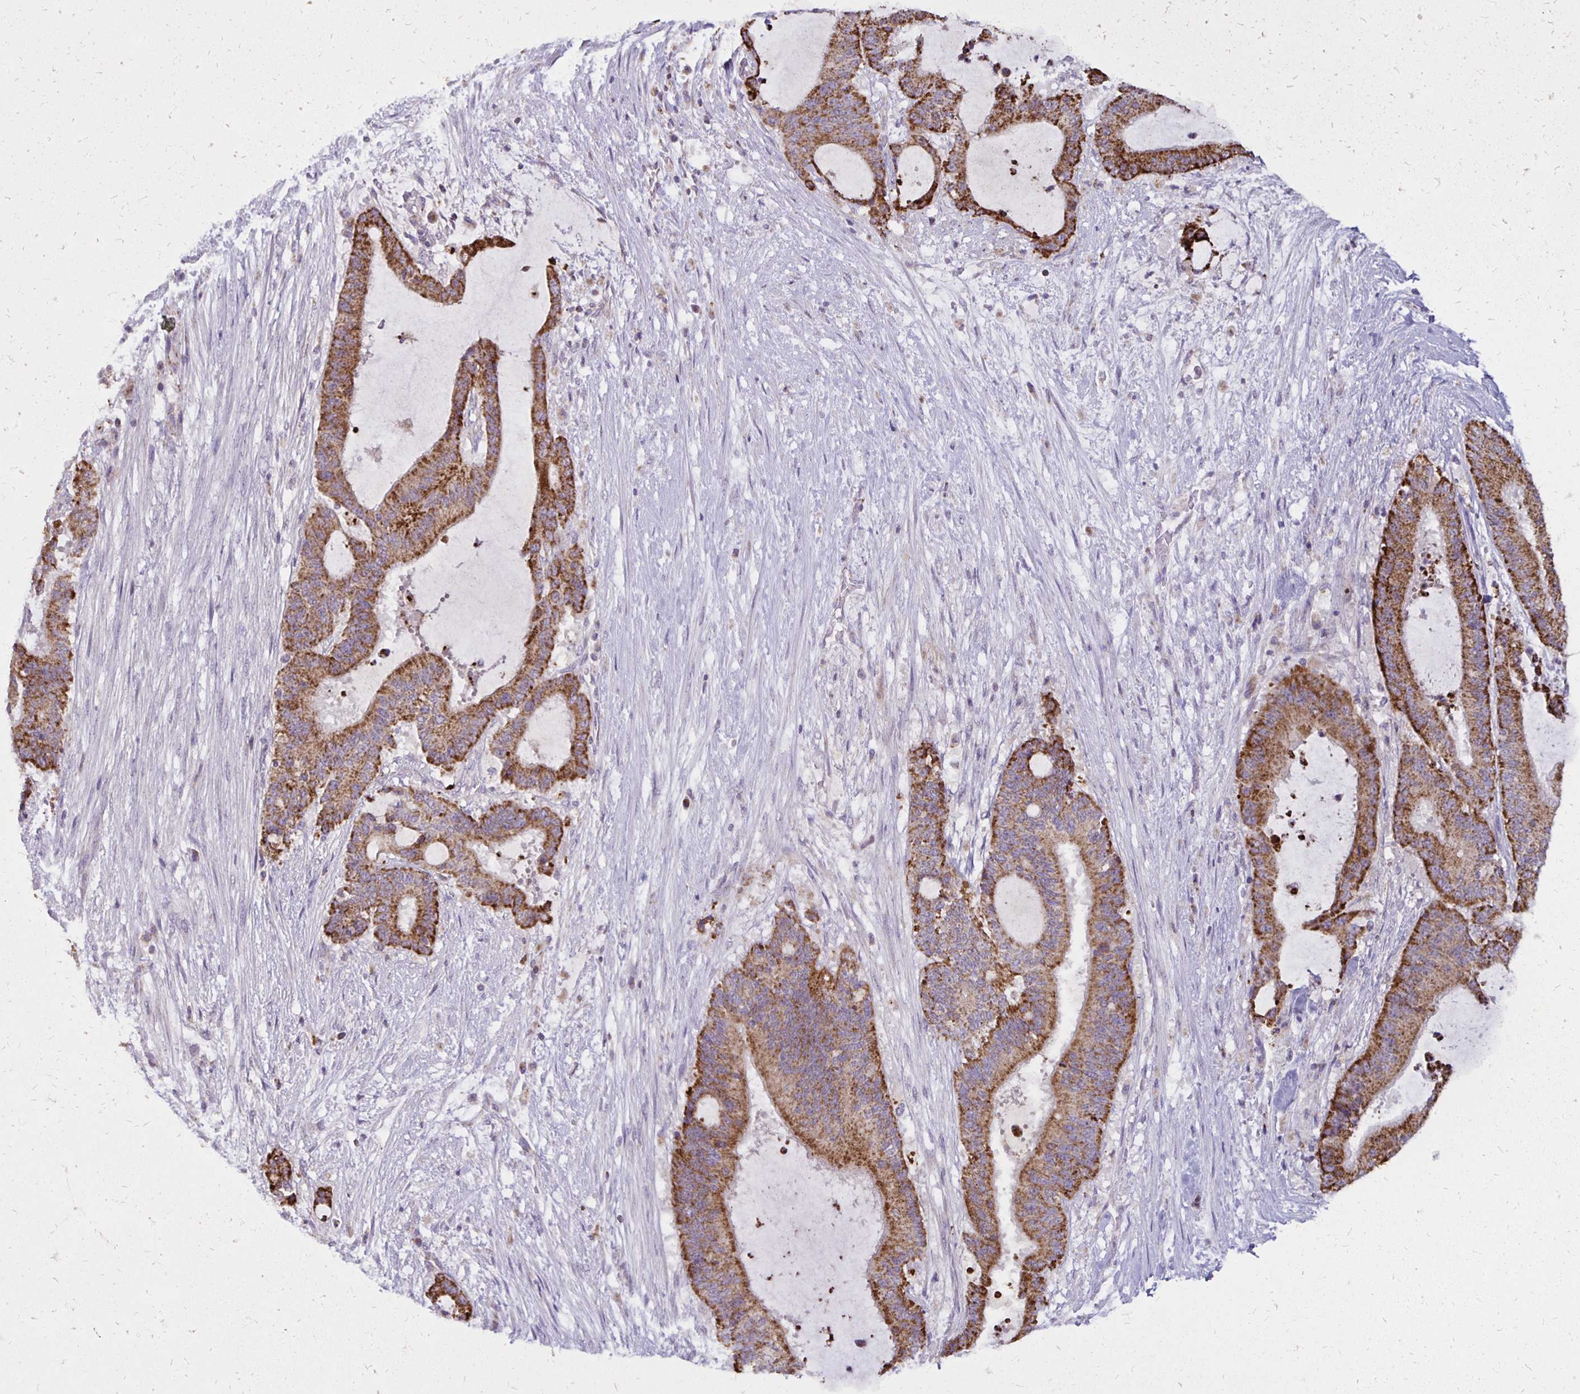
{"staining": {"intensity": "strong", "quantity": "25%-75%", "location": "cytoplasmic/membranous"}, "tissue": "liver cancer", "cell_type": "Tumor cells", "image_type": "cancer", "snomed": [{"axis": "morphology", "description": "Normal tissue, NOS"}, {"axis": "morphology", "description": "Cholangiocarcinoma"}, {"axis": "topography", "description": "Liver"}, {"axis": "topography", "description": "Peripheral nerve tissue"}], "caption": "Liver cancer (cholangiocarcinoma) stained with a brown dye shows strong cytoplasmic/membranous positive positivity in about 25%-75% of tumor cells.", "gene": "IER3", "patient": {"sex": "female", "age": 73}}